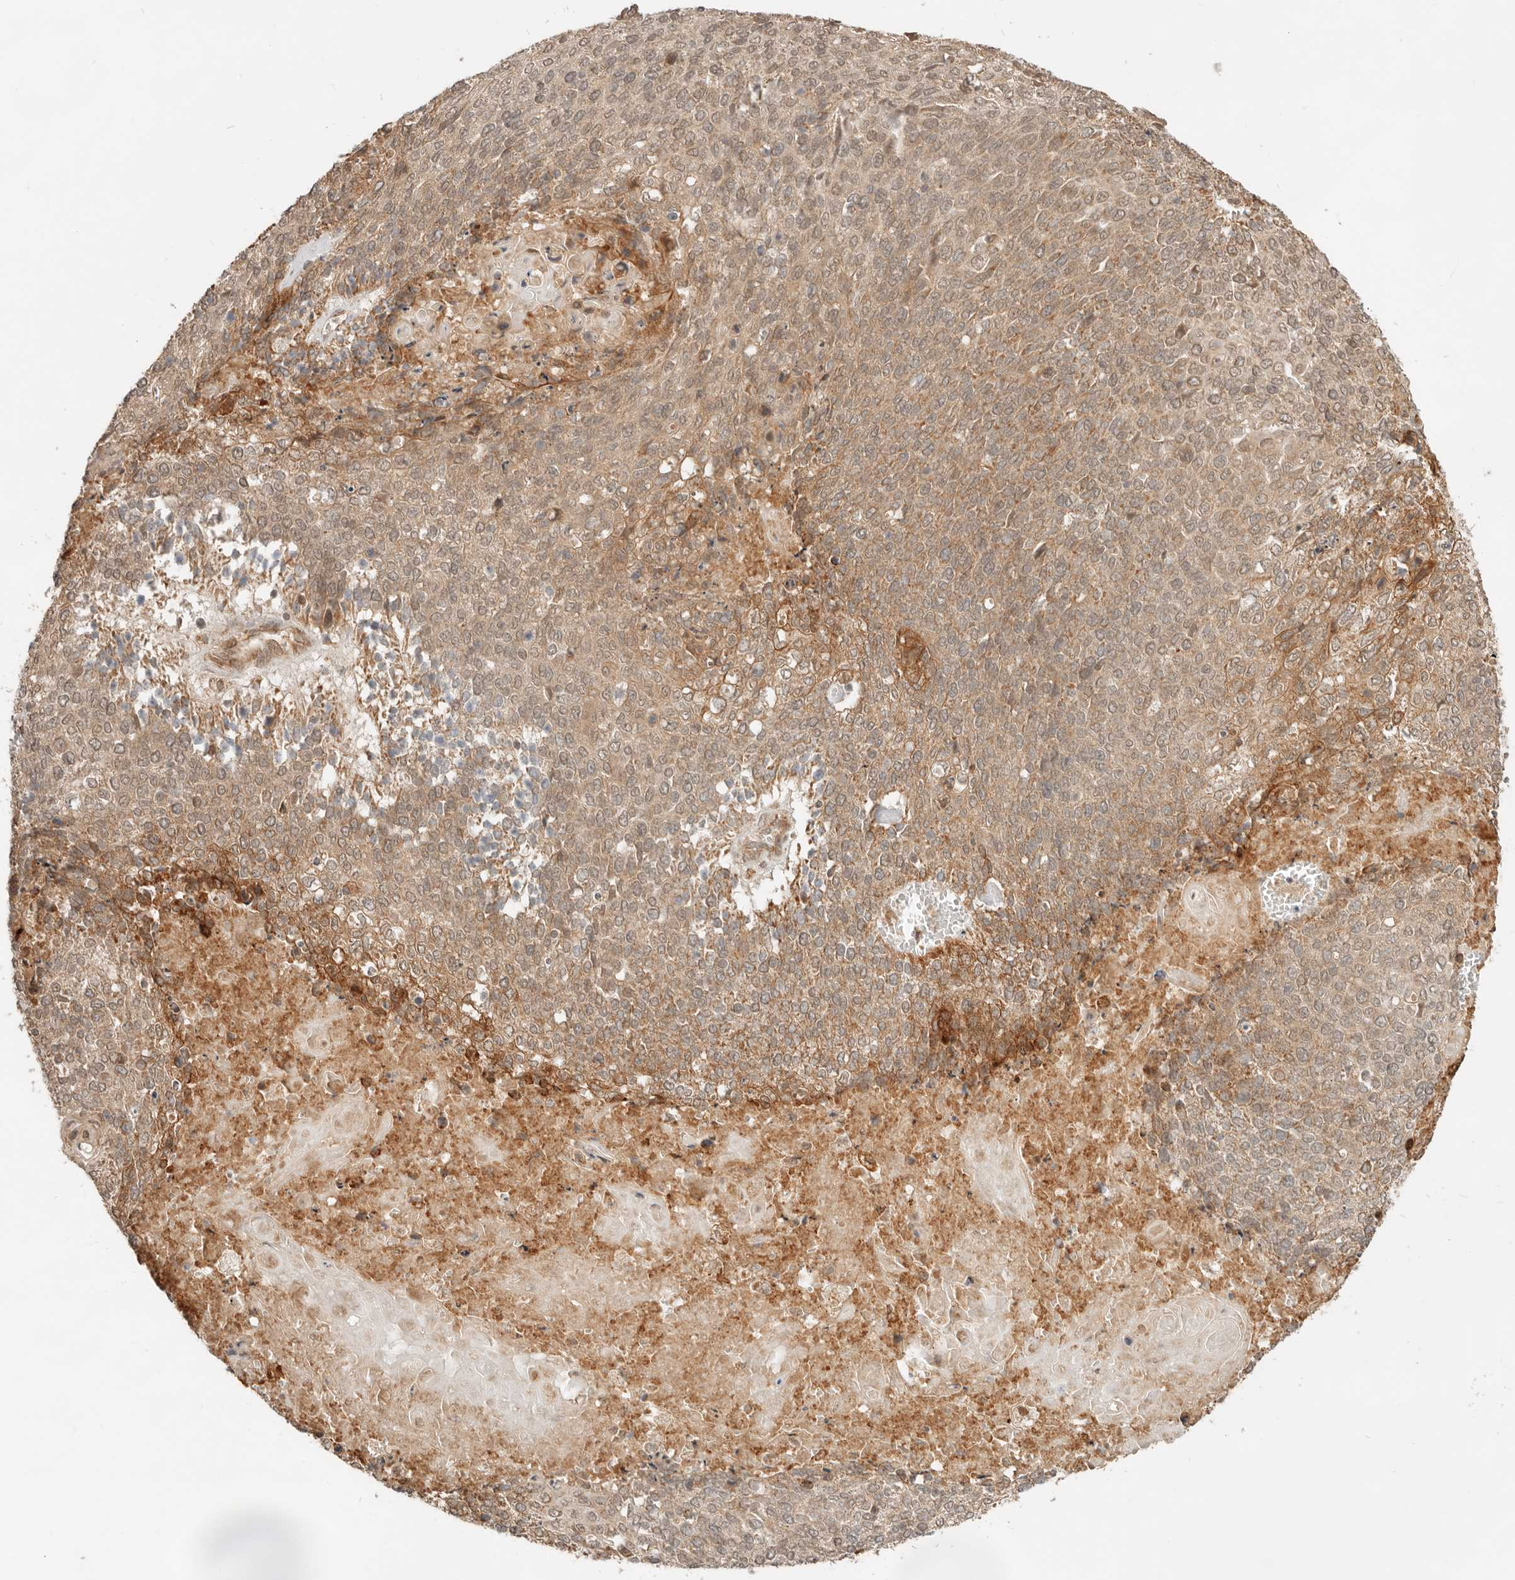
{"staining": {"intensity": "weak", "quantity": ">75%", "location": "cytoplasmic/membranous,nuclear"}, "tissue": "cervical cancer", "cell_type": "Tumor cells", "image_type": "cancer", "snomed": [{"axis": "morphology", "description": "Squamous cell carcinoma, NOS"}, {"axis": "topography", "description": "Cervix"}], "caption": "A histopathology image showing weak cytoplasmic/membranous and nuclear staining in approximately >75% of tumor cells in cervical cancer, as visualized by brown immunohistochemical staining.", "gene": "BAALC", "patient": {"sex": "female", "age": 39}}